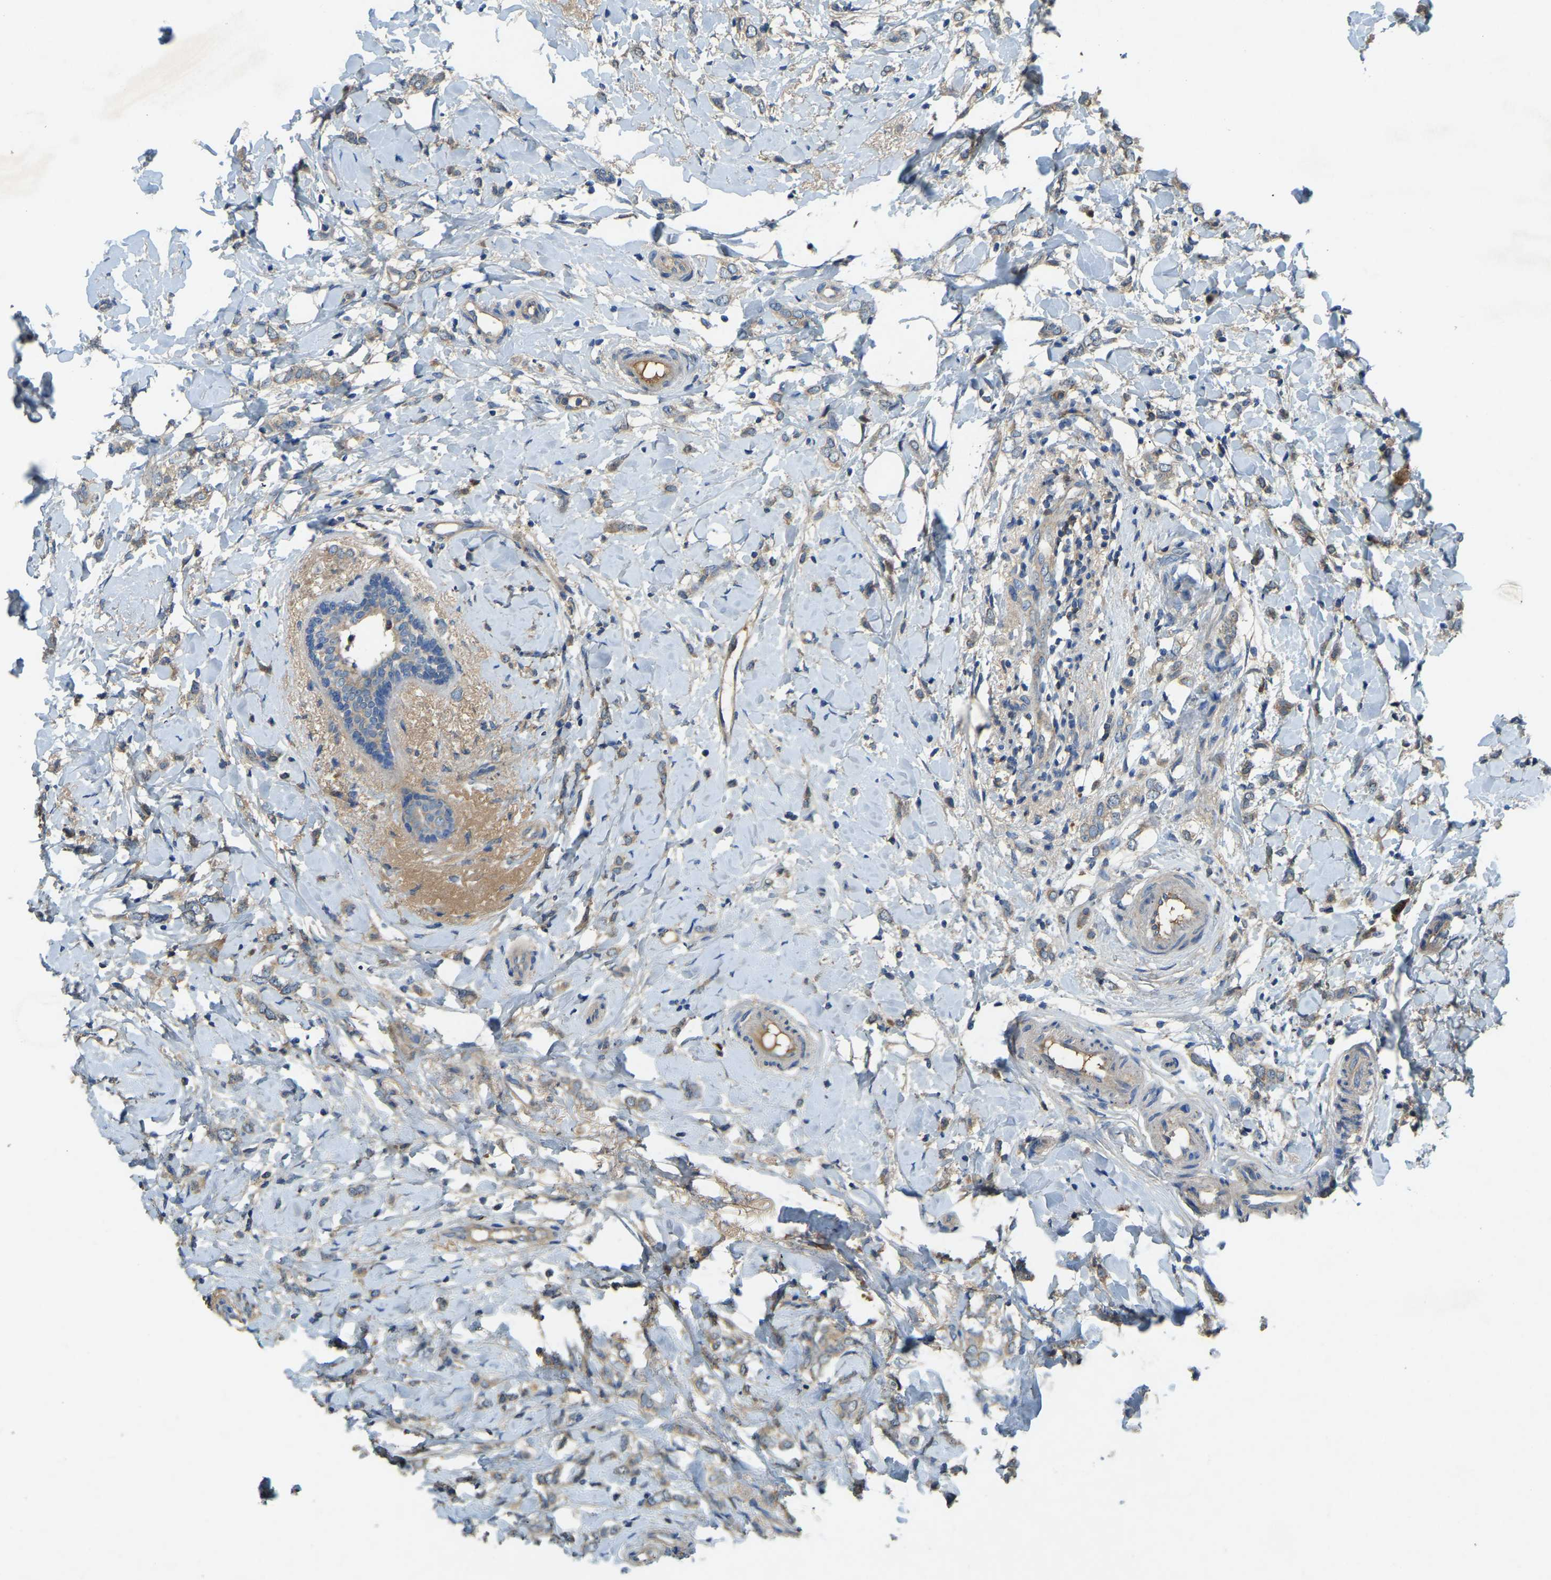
{"staining": {"intensity": "weak", "quantity": "25%-75%", "location": "cytoplasmic/membranous"}, "tissue": "breast cancer", "cell_type": "Tumor cells", "image_type": "cancer", "snomed": [{"axis": "morphology", "description": "Normal tissue, NOS"}, {"axis": "morphology", "description": "Lobular carcinoma"}, {"axis": "topography", "description": "Breast"}], "caption": "Breast lobular carcinoma stained with a brown dye displays weak cytoplasmic/membranous positive staining in approximately 25%-75% of tumor cells.", "gene": "ATP8B1", "patient": {"sex": "female", "age": 47}}